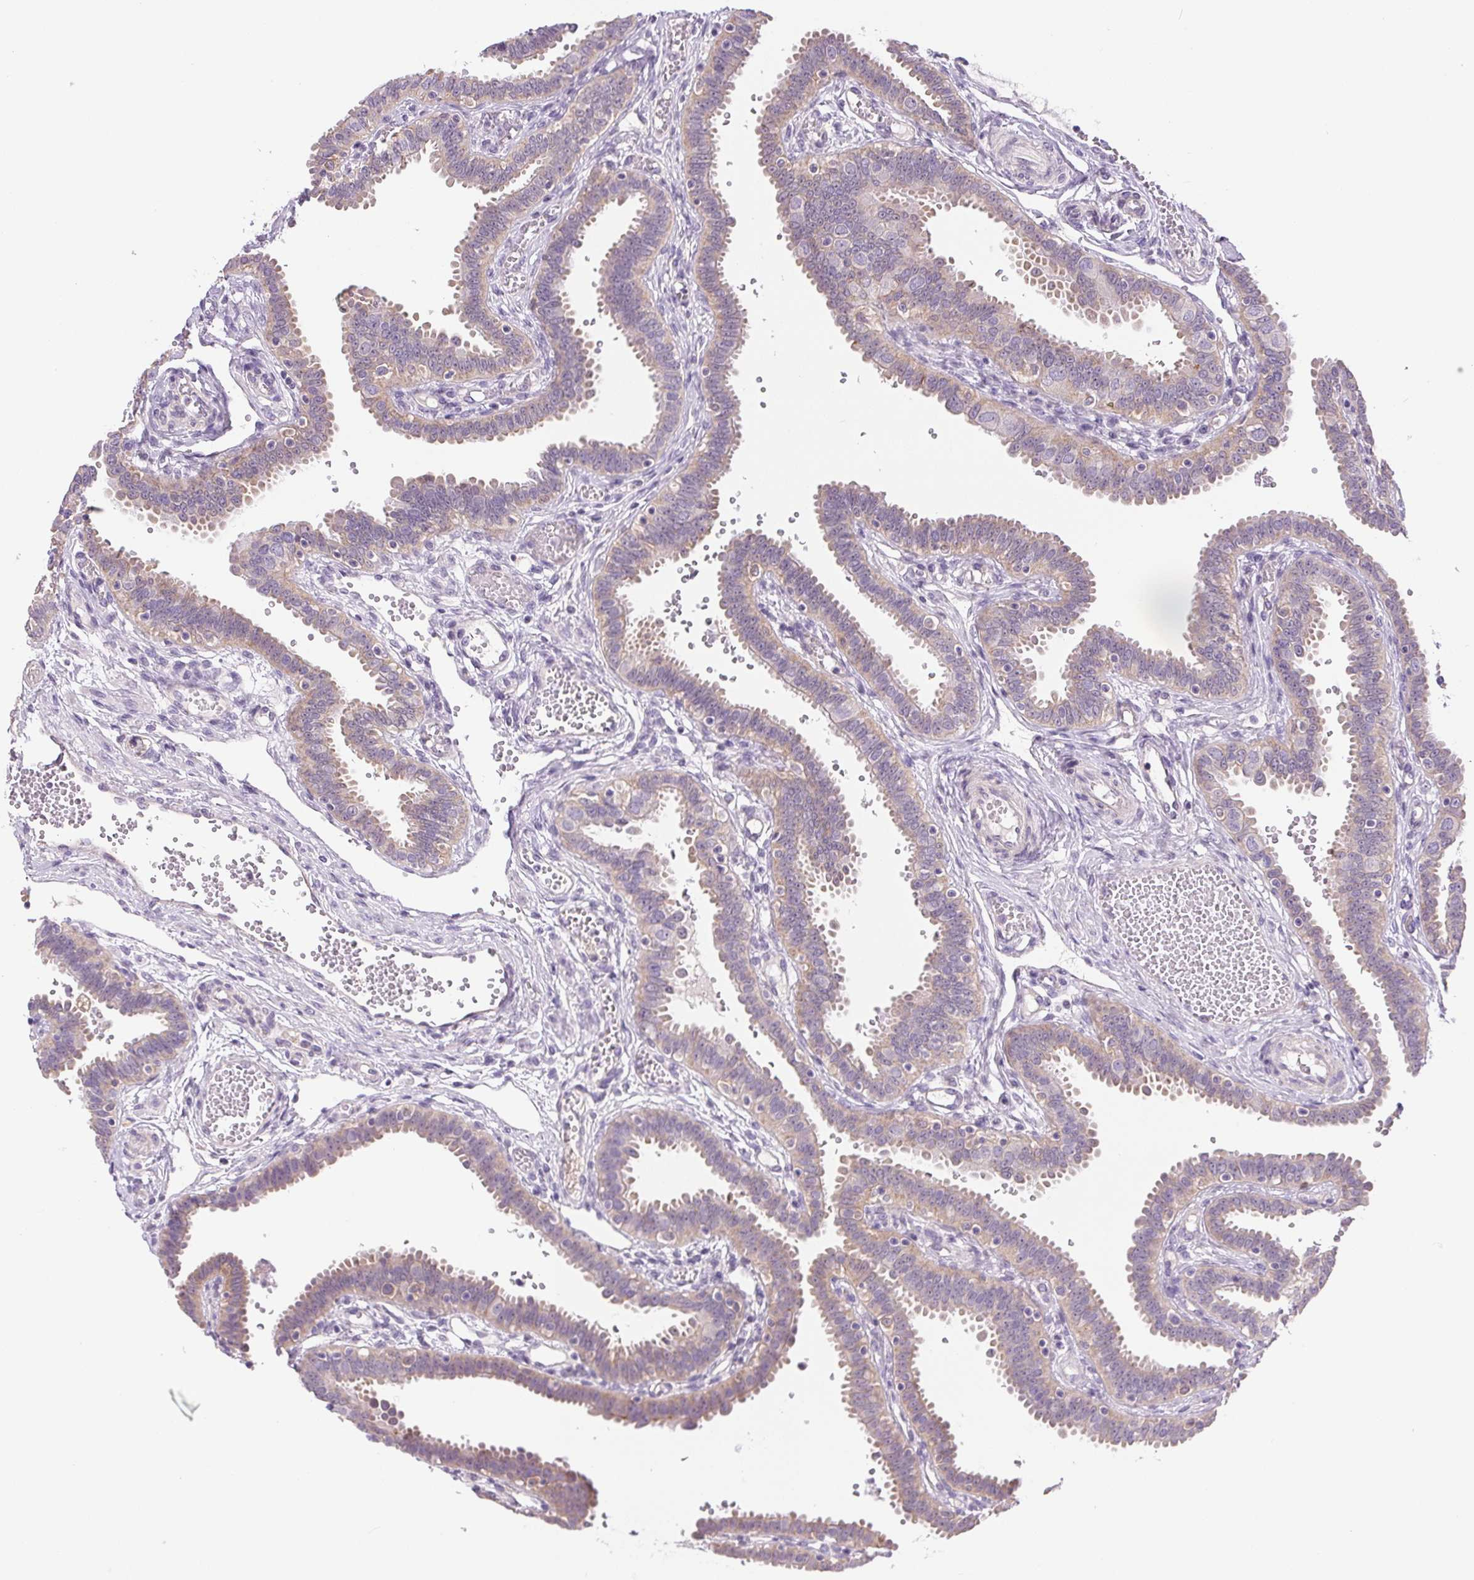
{"staining": {"intensity": "weak", "quantity": "<25%", "location": "cytoplasmic/membranous"}, "tissue": "fallopian tube", "cell_type": "Glandular cells", "image_type": "normal", "snomed": [{"axis": "morphology", "description": "Normal tissue, NOS"}, {"axis": "topography", "description": "Fallopian tube"}], "caption": "IHC of benign human fallopian tube shows no expression in glandular cells. (Stains: DAB (3,3'-diaminobenzidine) IHC with hematoxylin counter stain, Microscopy: brightfield microscopy at high magnification).", "gene": "SLC17A7", "patient": {"sex": "female", "age": 37}}